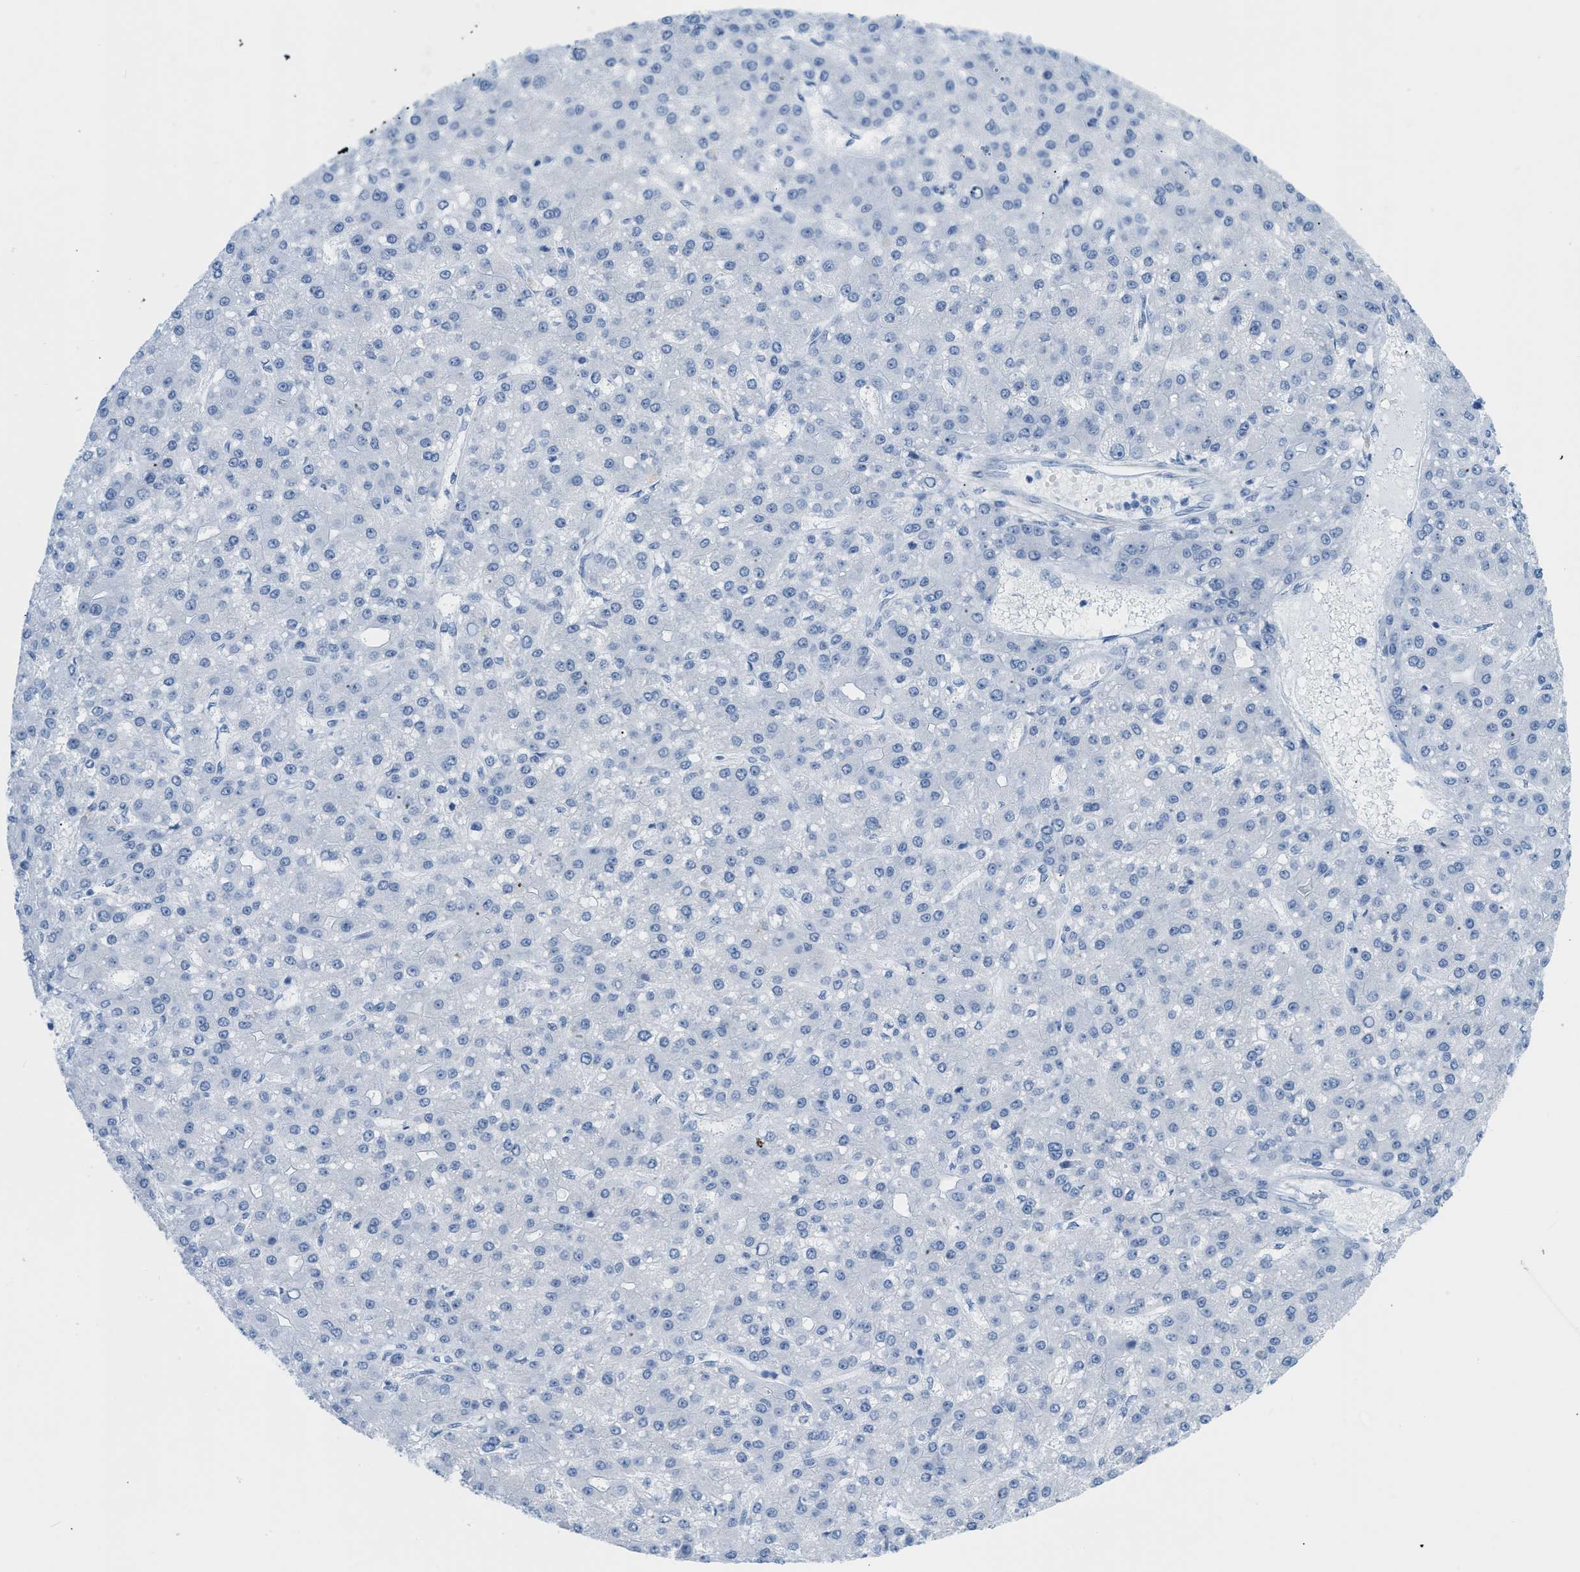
{"staining": {"intensity": "negative", "quantity": "none", "location": "none"}, "tissue": "liver cancer", "cell_type": "Tumor cells", "image_type": "cancer", "snomed": [{"axis": "morphology", "description": "Carcinoma, Hepatocellular, NOS"}, {"axis": "topography", "description": "Liver"}], "caption": "Liver cancer (hepatocellular carcinoma) was stained to show a protein in brown. There is no significant positivity in tumor cells.", "gene": "DES", "patient": {"sex": "male", "age": 67}}